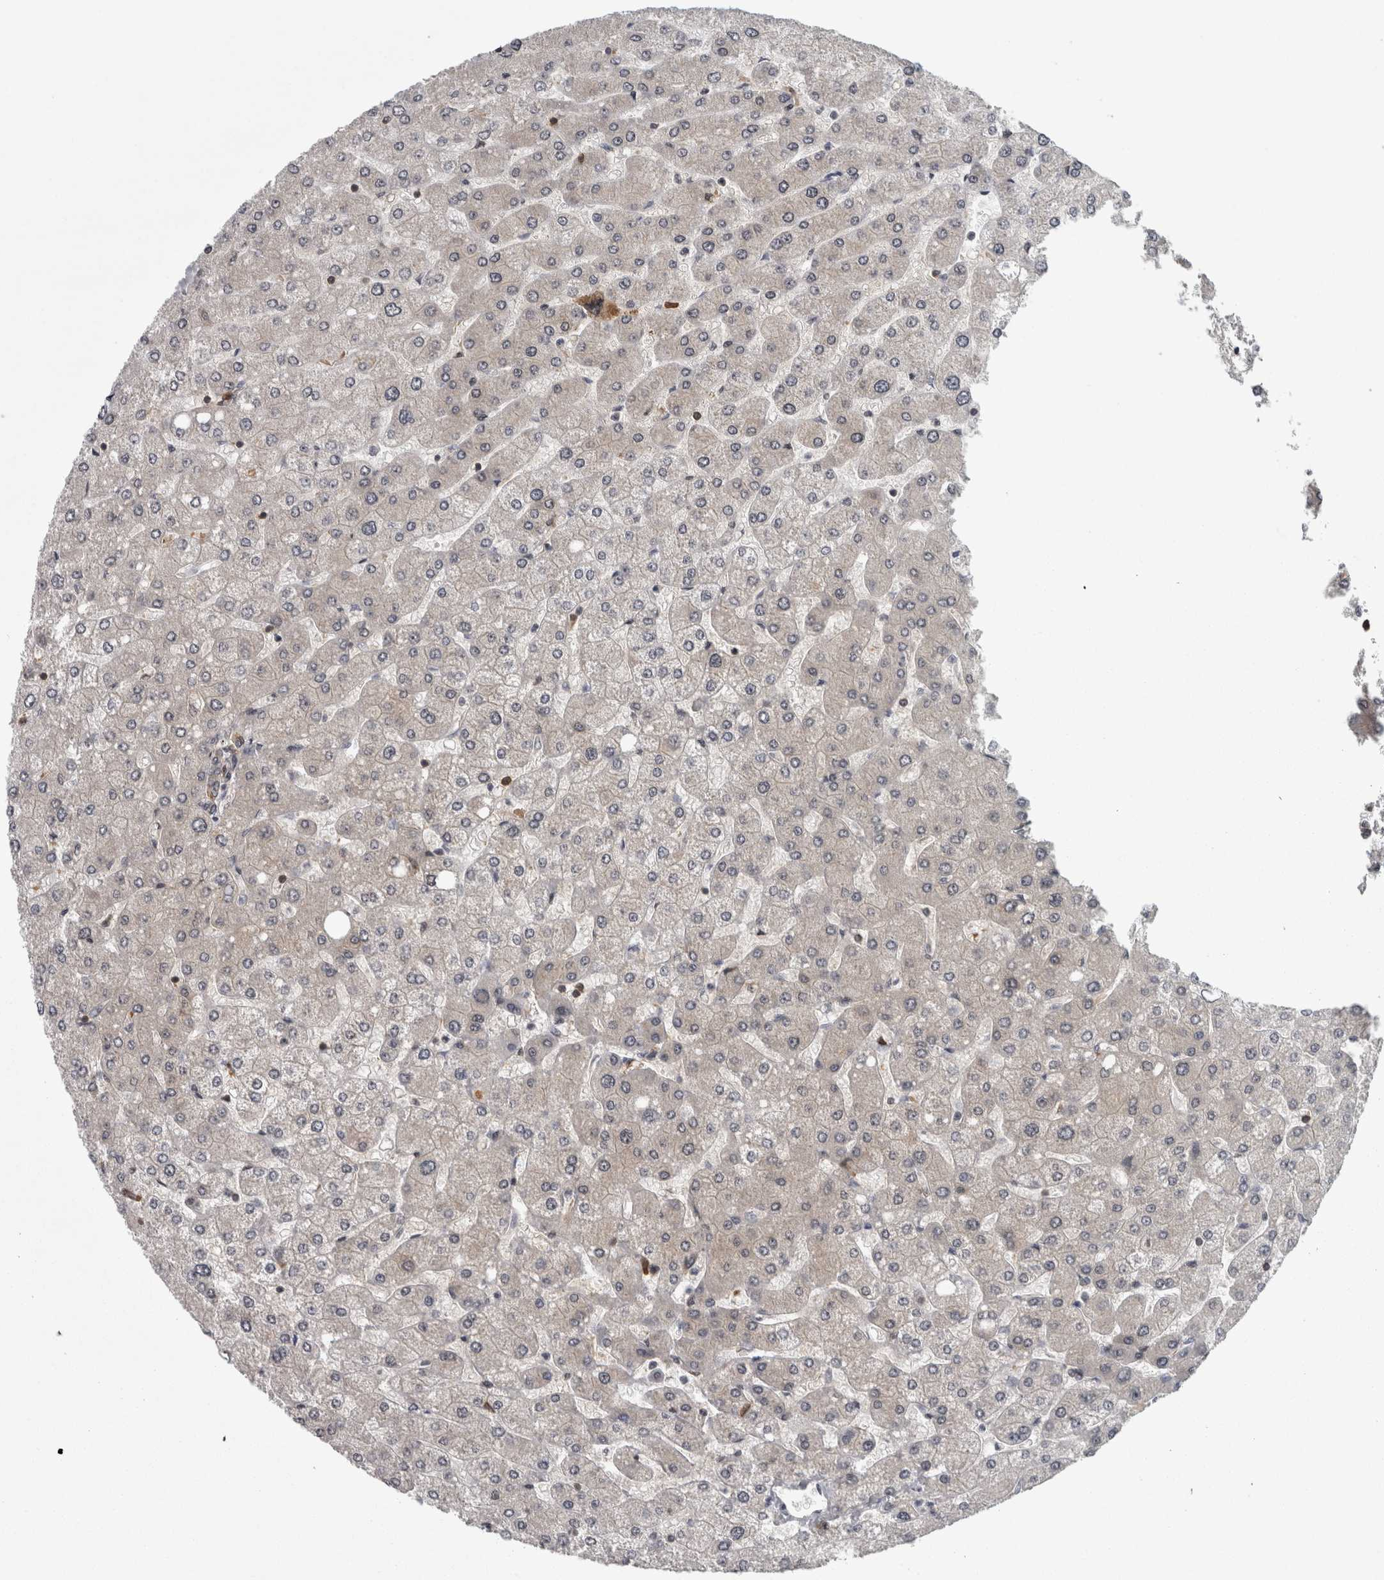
{"staining": {"intensity": "moderate", "quantity": ">75%", "location": "cytoplasmic/membranous"}, "tissue": "liver", "cell_type": "Cholangiocytes", "image_type": "normal", "snomed": [{"axis": "morphology", "description": "Normal tissue, NOS"}, {"axis": "topography", "description": "Liver"}], "caption": "Protein expression analysis of unremarkable human liver reveals moderate cytoplasmic/membranous staining in about >75% of cholangiocytes. (Stains: DAB in brown, nuclei in blue, Microscopy: brightfield microscopy at high magnification).", "gene": "CACYBP", "patient": {"sex": "male", "age": 55}}